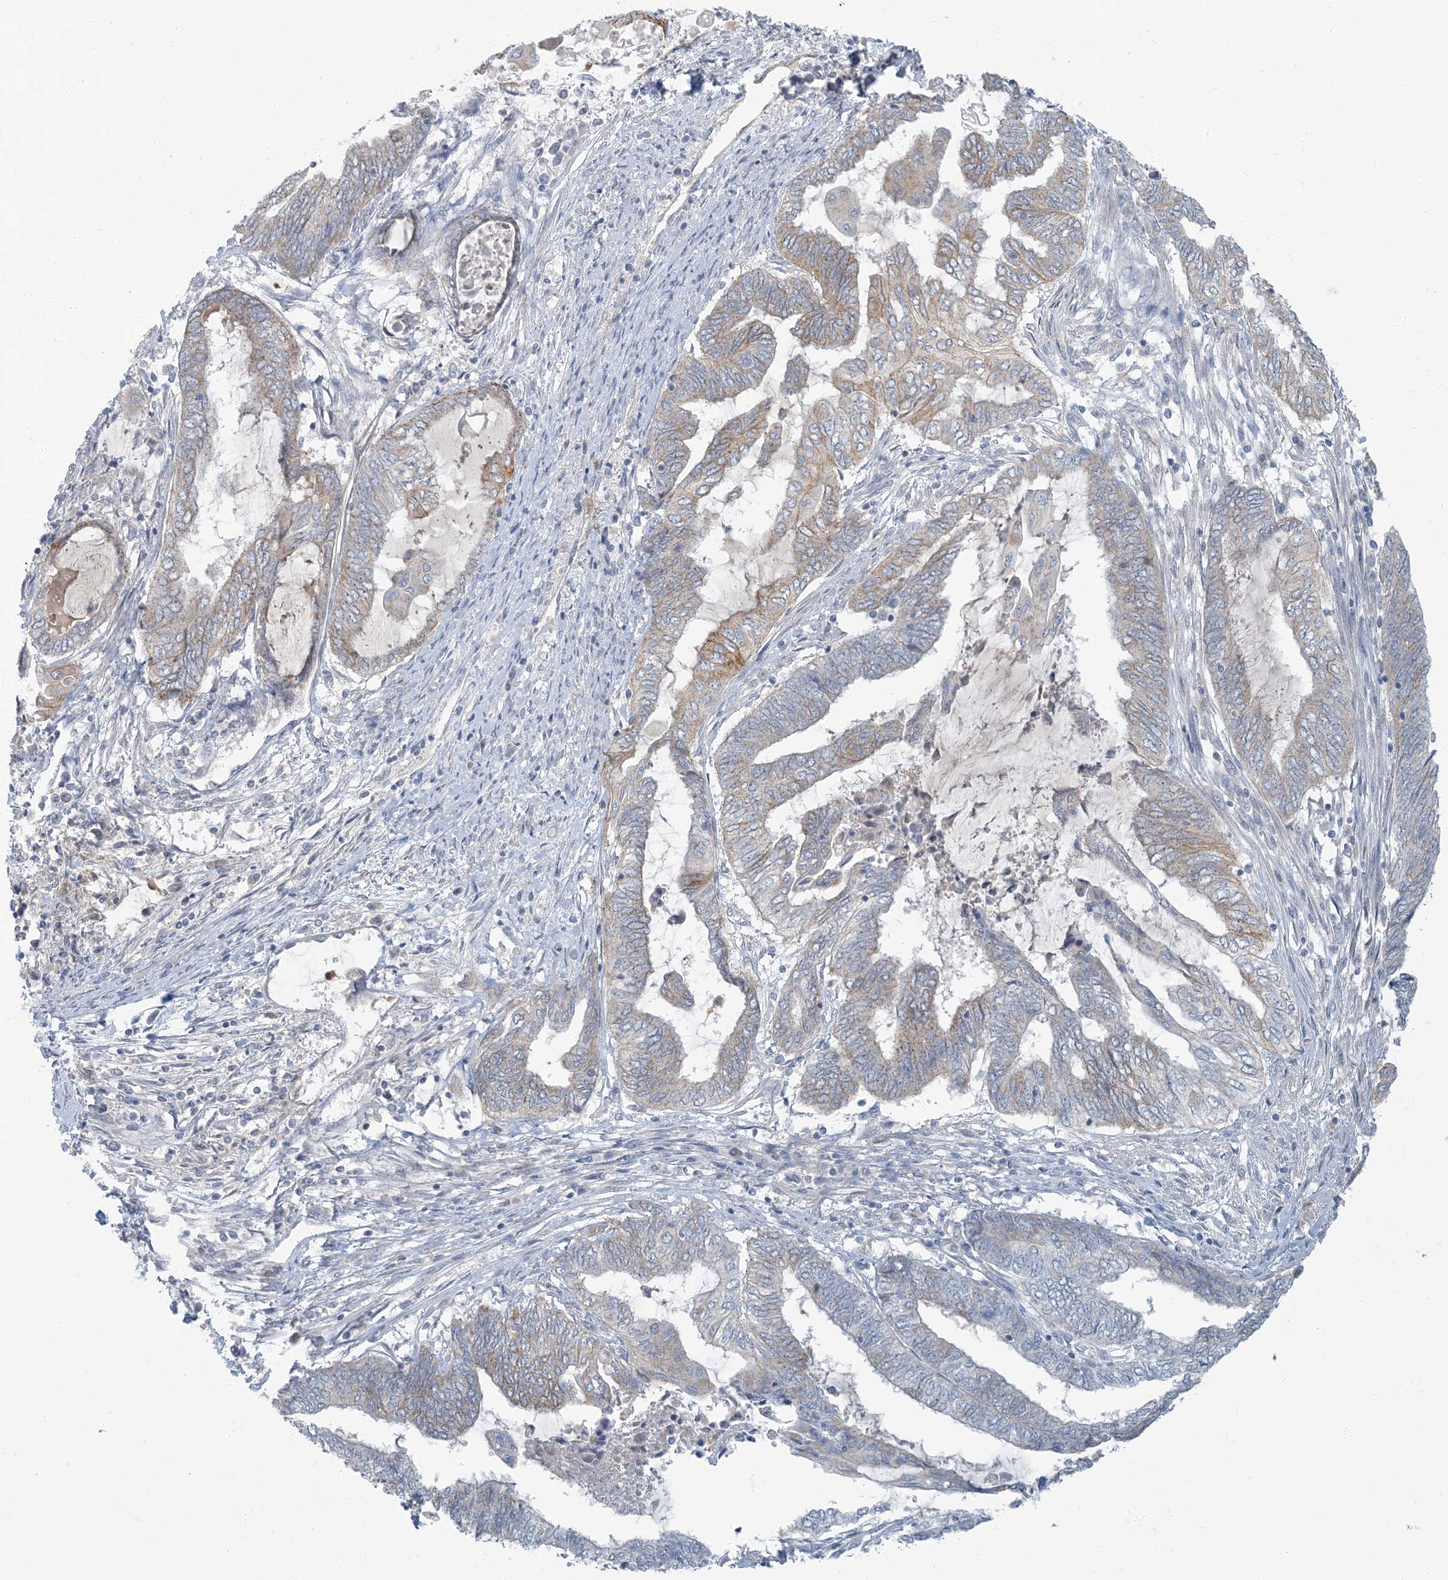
{"staining": {"intensity": "weak", "quantity": "25%-75%", "location": "cytoplasmic/membranous"}, "tissue": "endometrial cancer", "cell_type": "Tumor cells", "image_type": "cancer", "snomed": [{"axis": "morphology", "description": "Adenocarcinoma, NOS"}, {"axis": "topography", "description": "Uterus"}, {"axis": "topography", "description": "Endometrium"}], "caption": "Adenocarcinoma (endometrial) stained with a brown dye reveals weak cytoplasmic/membranous positive expression in approximately 25%-75% of tumor cells.", "gene": "EPHA4", "patient": {"sex": "female", "age": 70}}